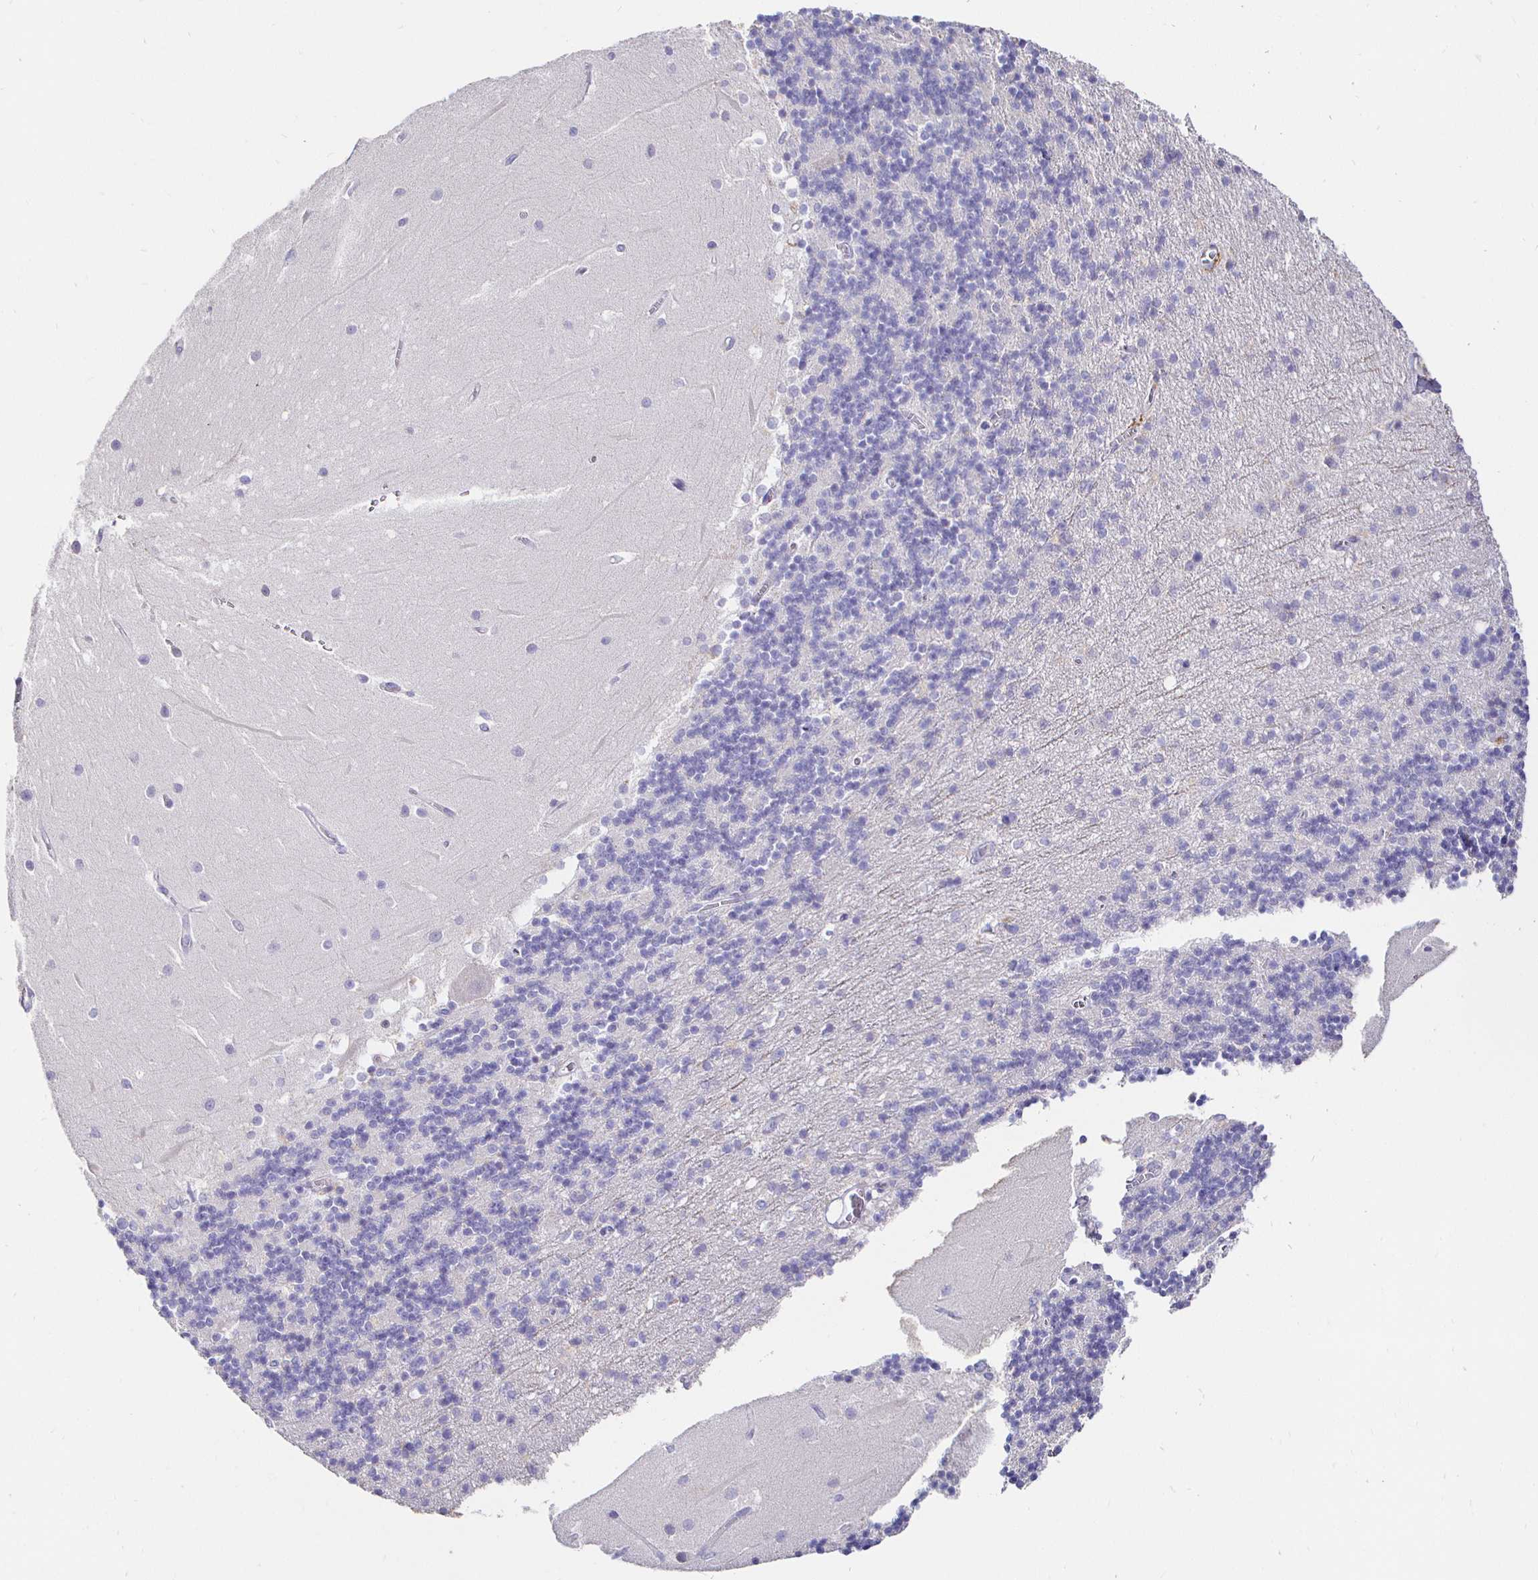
{"staining": {"intensity": "negative", "quantity": "none", "location": "none"}, "tissue": "cerebellum", "cell_type": "Cells in granular layer", "image_type": "normal", "snomed": [{"axis": "morphology", "description": "Normal tissue, NOS"}, {"axis": "topography", "description": "Cerebellum"}], "caption": "The micrograph exhibits no significant expression in cells in granular layer of cerebellum. (Brightfield microscopy of DAB (3,3'-diaminobenzidine) immunohistochemistry (IHC) at high magnification).", "gene": "CXCR3", "patient": {"sex": "male", "age": 54}}